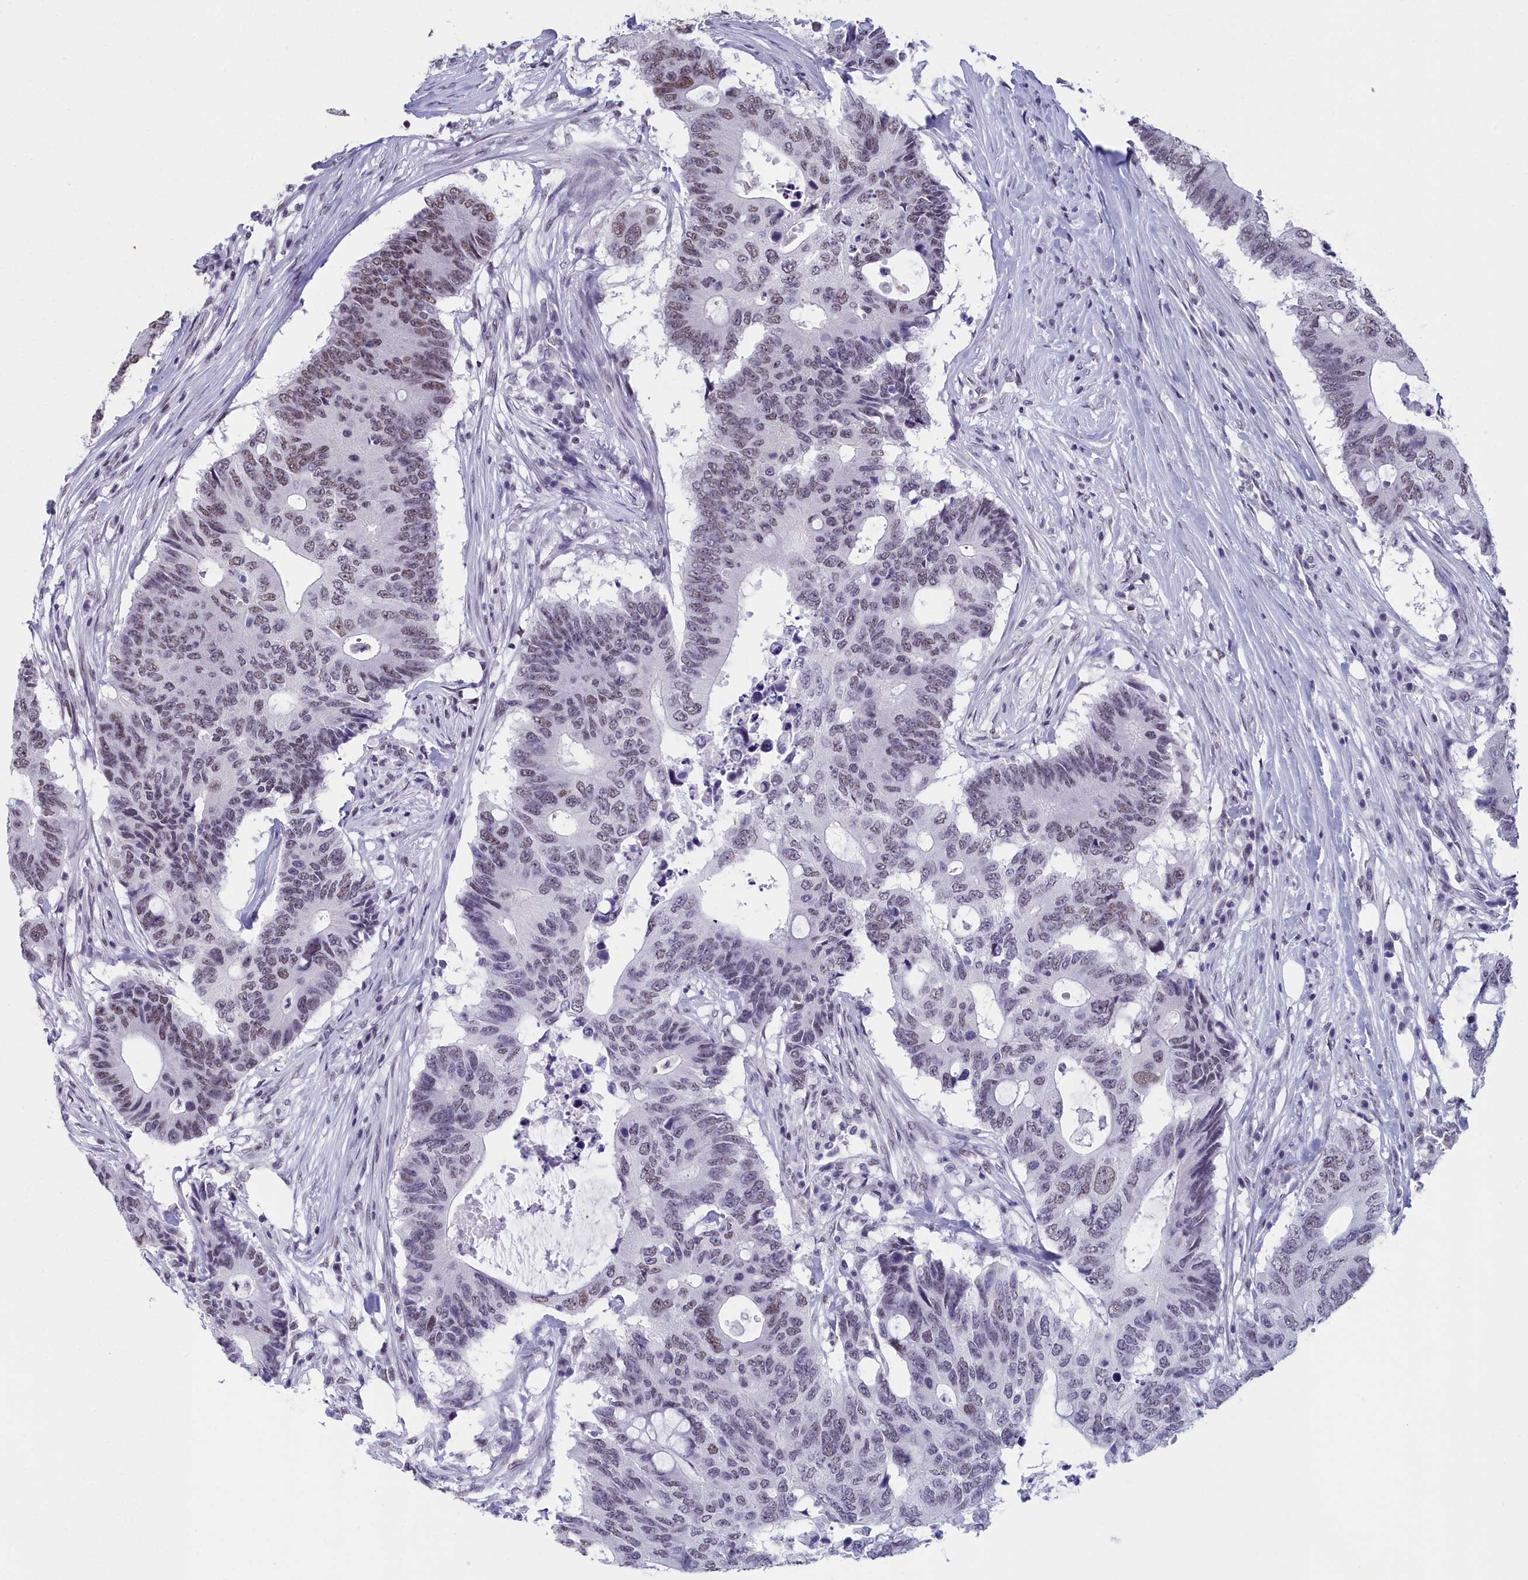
{"staining": {"intensity": "weak", "quantity": "25%-75%", "location": "nuclear"}, "tissue": "colorectal cancer", "cell_type": "Tumor cells", "image_type": "cancer", "snomed": [{"axis": "morphology", "description": "Adenocarcinoma, NOS"}, {"axis": "topography", "description": "Colon"}], "caption": "Immunohistochemistry (IHC) of human adenocarcinoma (colorectal) demonstrates low levels of weak nuclear positivity in about 25%-75% of tumor cells.", "gene": "CCDC97", "patient": {"sex": "male", "age": 71}}